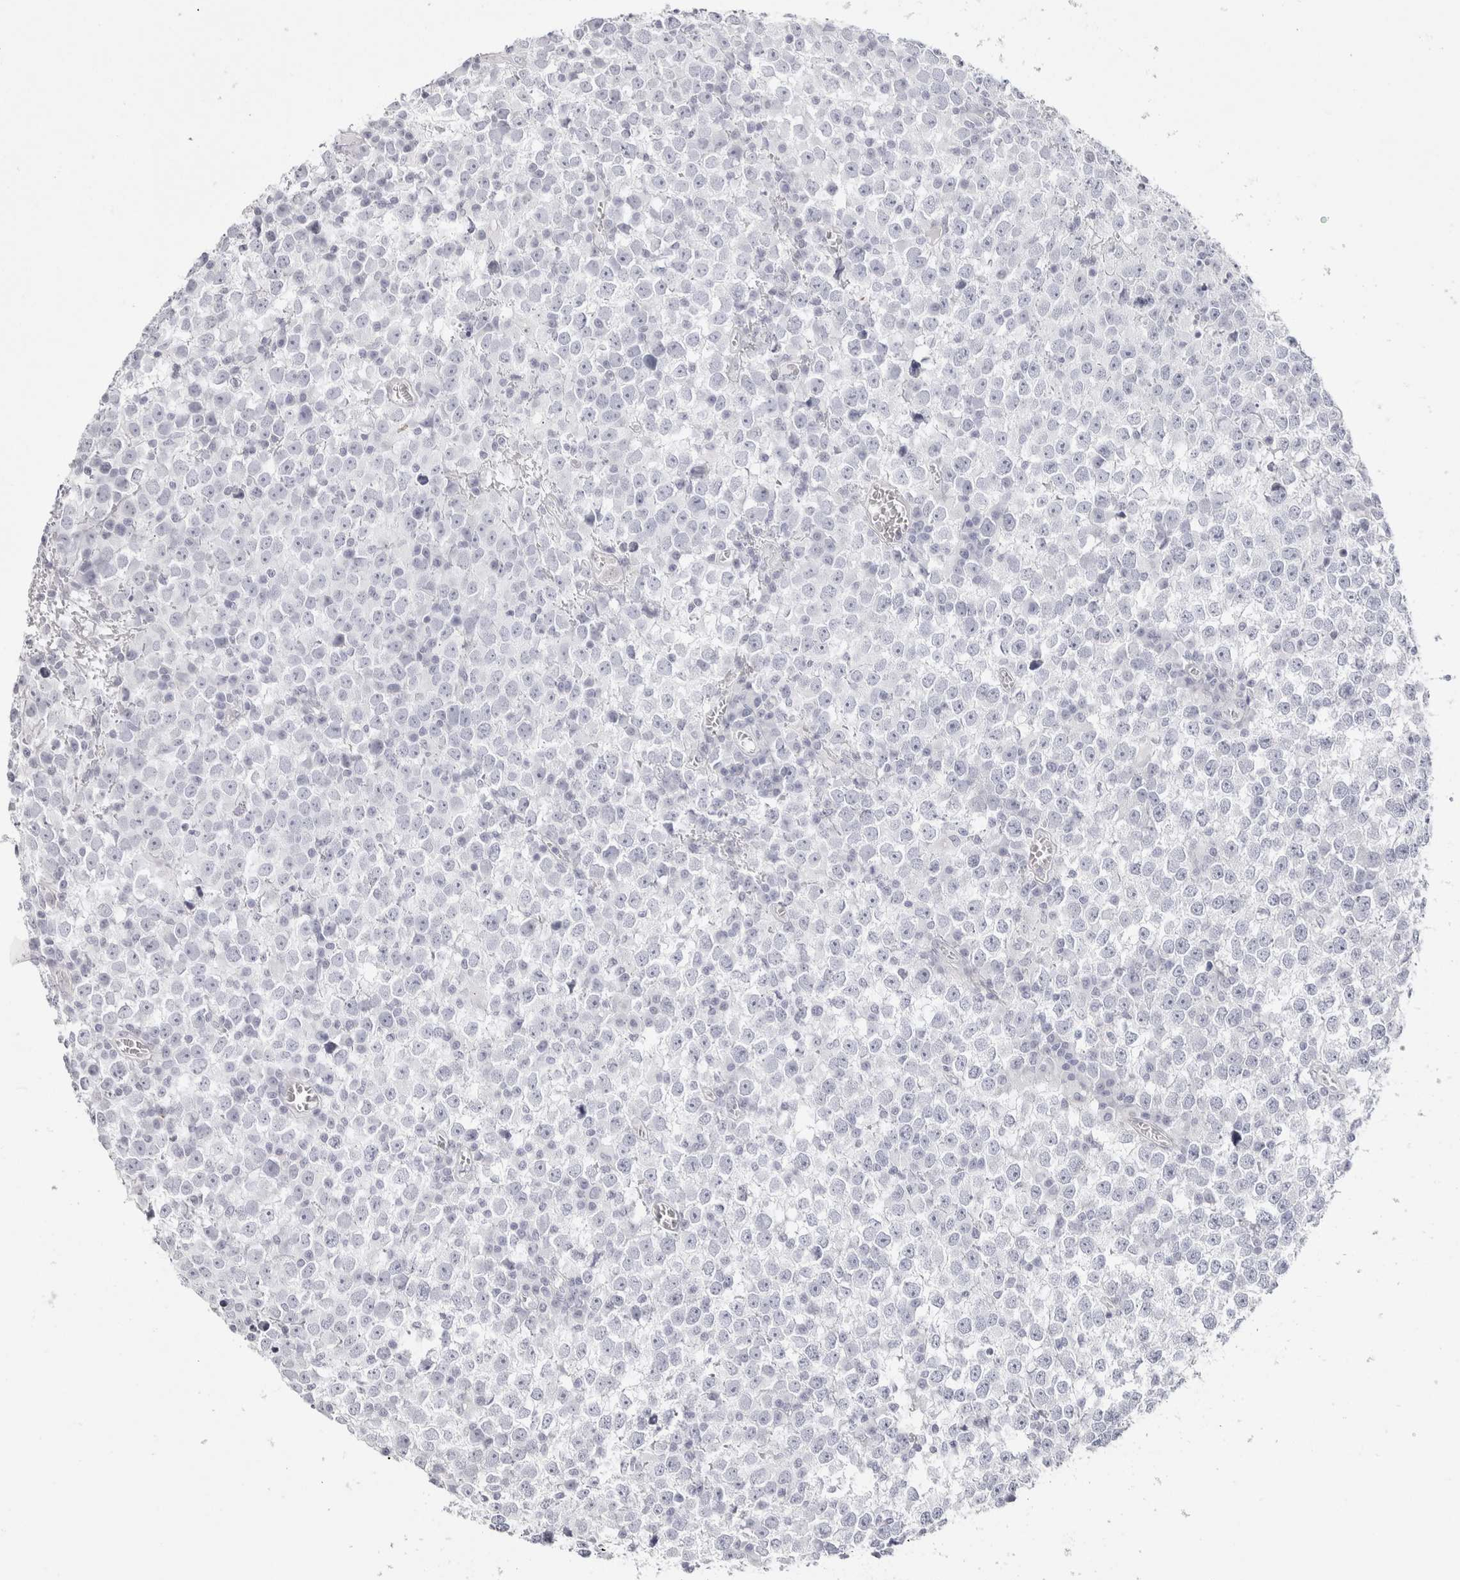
{"staining": {"intensity": "negative", "quantity": "none", "location": "none"}, "tissue": "testis cancer", "cell_type": "Tumor cells", "image_type": "cancer", "snomed": [{"axis": "morphology", "description": "Seminoma, NOS"}, {"axis": "topography", "description": "Testis"}], "caption": "Immunohistochemistry of seminoma (testis) reveals no staining in tumor cells.", "gene": "GARIN1A", "patient": {"sex": "male", "age": 65}}